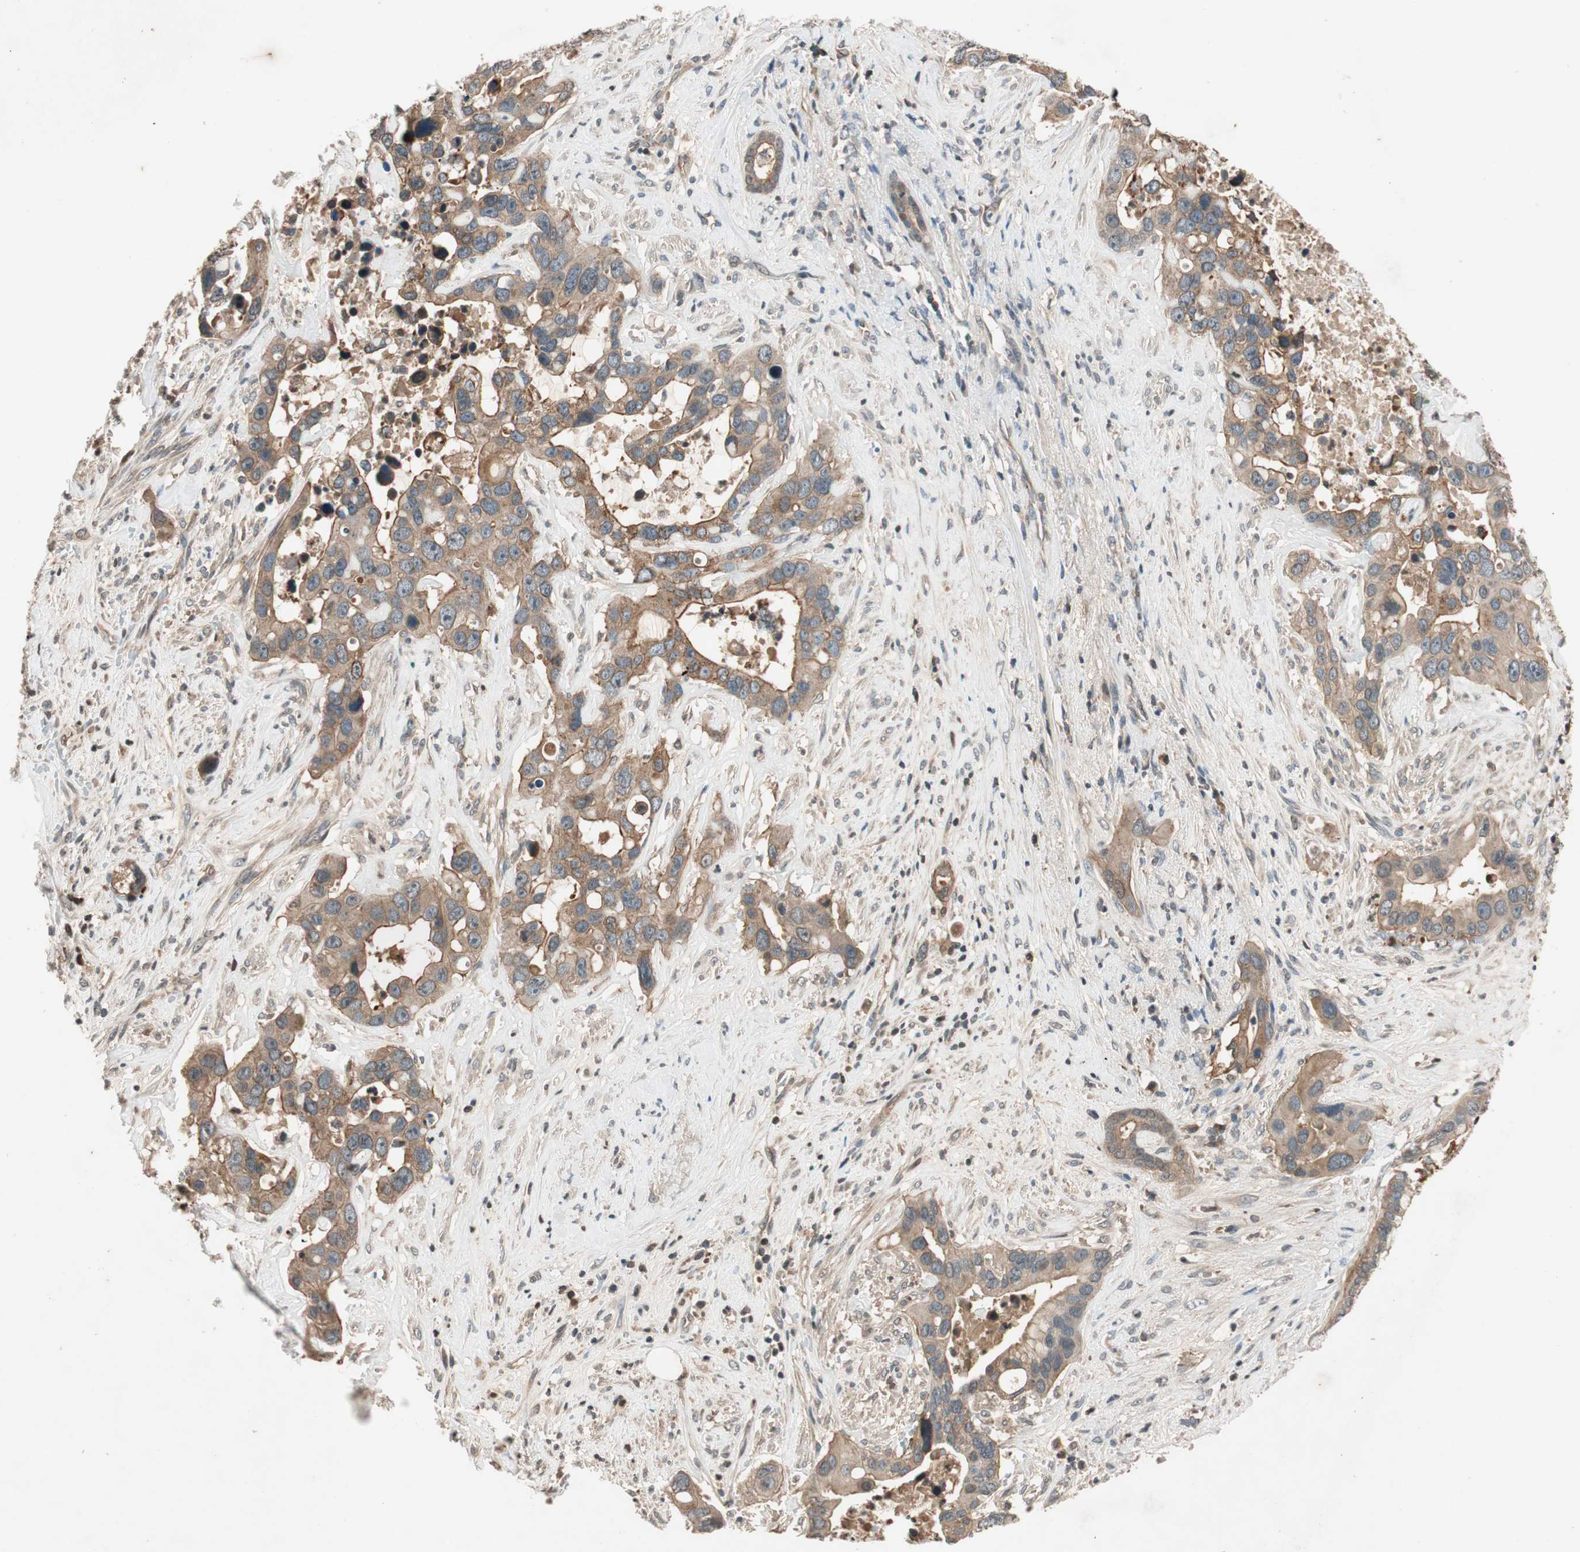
{"staining": {"intensity": "moderate", "quantity": ">75%", "location": "cytoplasmic/membranous"}, "tissue": "liver cancer", "cell_type": "Tumor cells", "image_type": "cancer", "snomed": [{"axis": "morphology", "description": "Cholangiocarcinoma"}, {"axis": "topography", "description": "Liver"}], "caption": "Tumor cells display medium levels of moderate cytoplasmic/membranous staining in about >75% of cells in cholangiocarcinoma (liver).", "gene": "GCLM", "patient": {"sex": "female", "age": 65}}